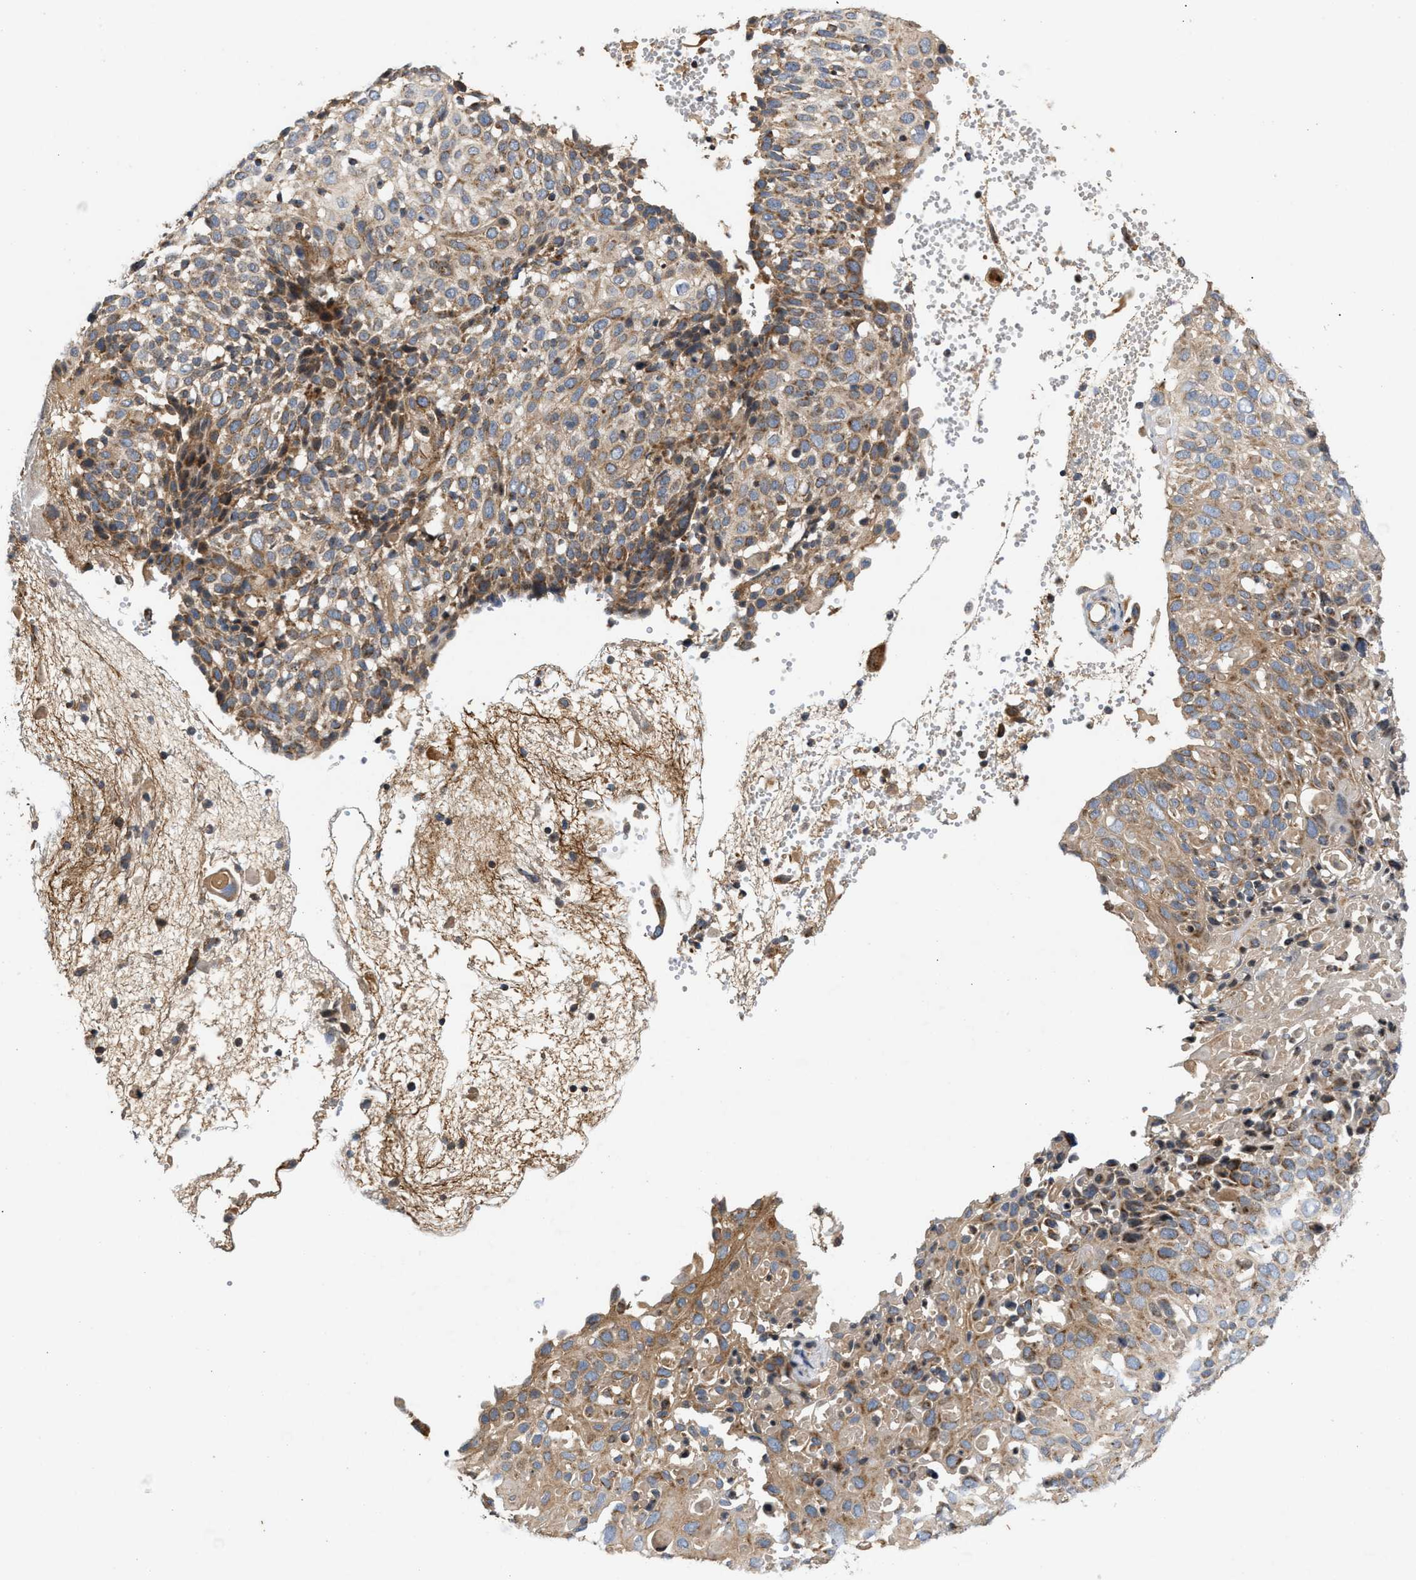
{"staining": {"intensity": "moderate", "quantity": ">75%", "location": "cytoplasmic/membranous"}, "tissue": "cervical cancer", "cell_type": "Tumor cells", "image_type": "cancer", "snomed": [{"axis": "morphology", "description": "Squamous cell carcinoma, NOS"}, {"axis": "topography", "description": "Cervix"}], "caption": "Immunohistochemistry (IHC) of human cervical cancer exhibits medium levels of moderate cytoplasmic/membranous staining in about >75% of tumor cells. (Brightfield microscopy of DAB IHC at high magnification).", "gene": "TACO1", "patient": {"sex": "female", "age": 74}}